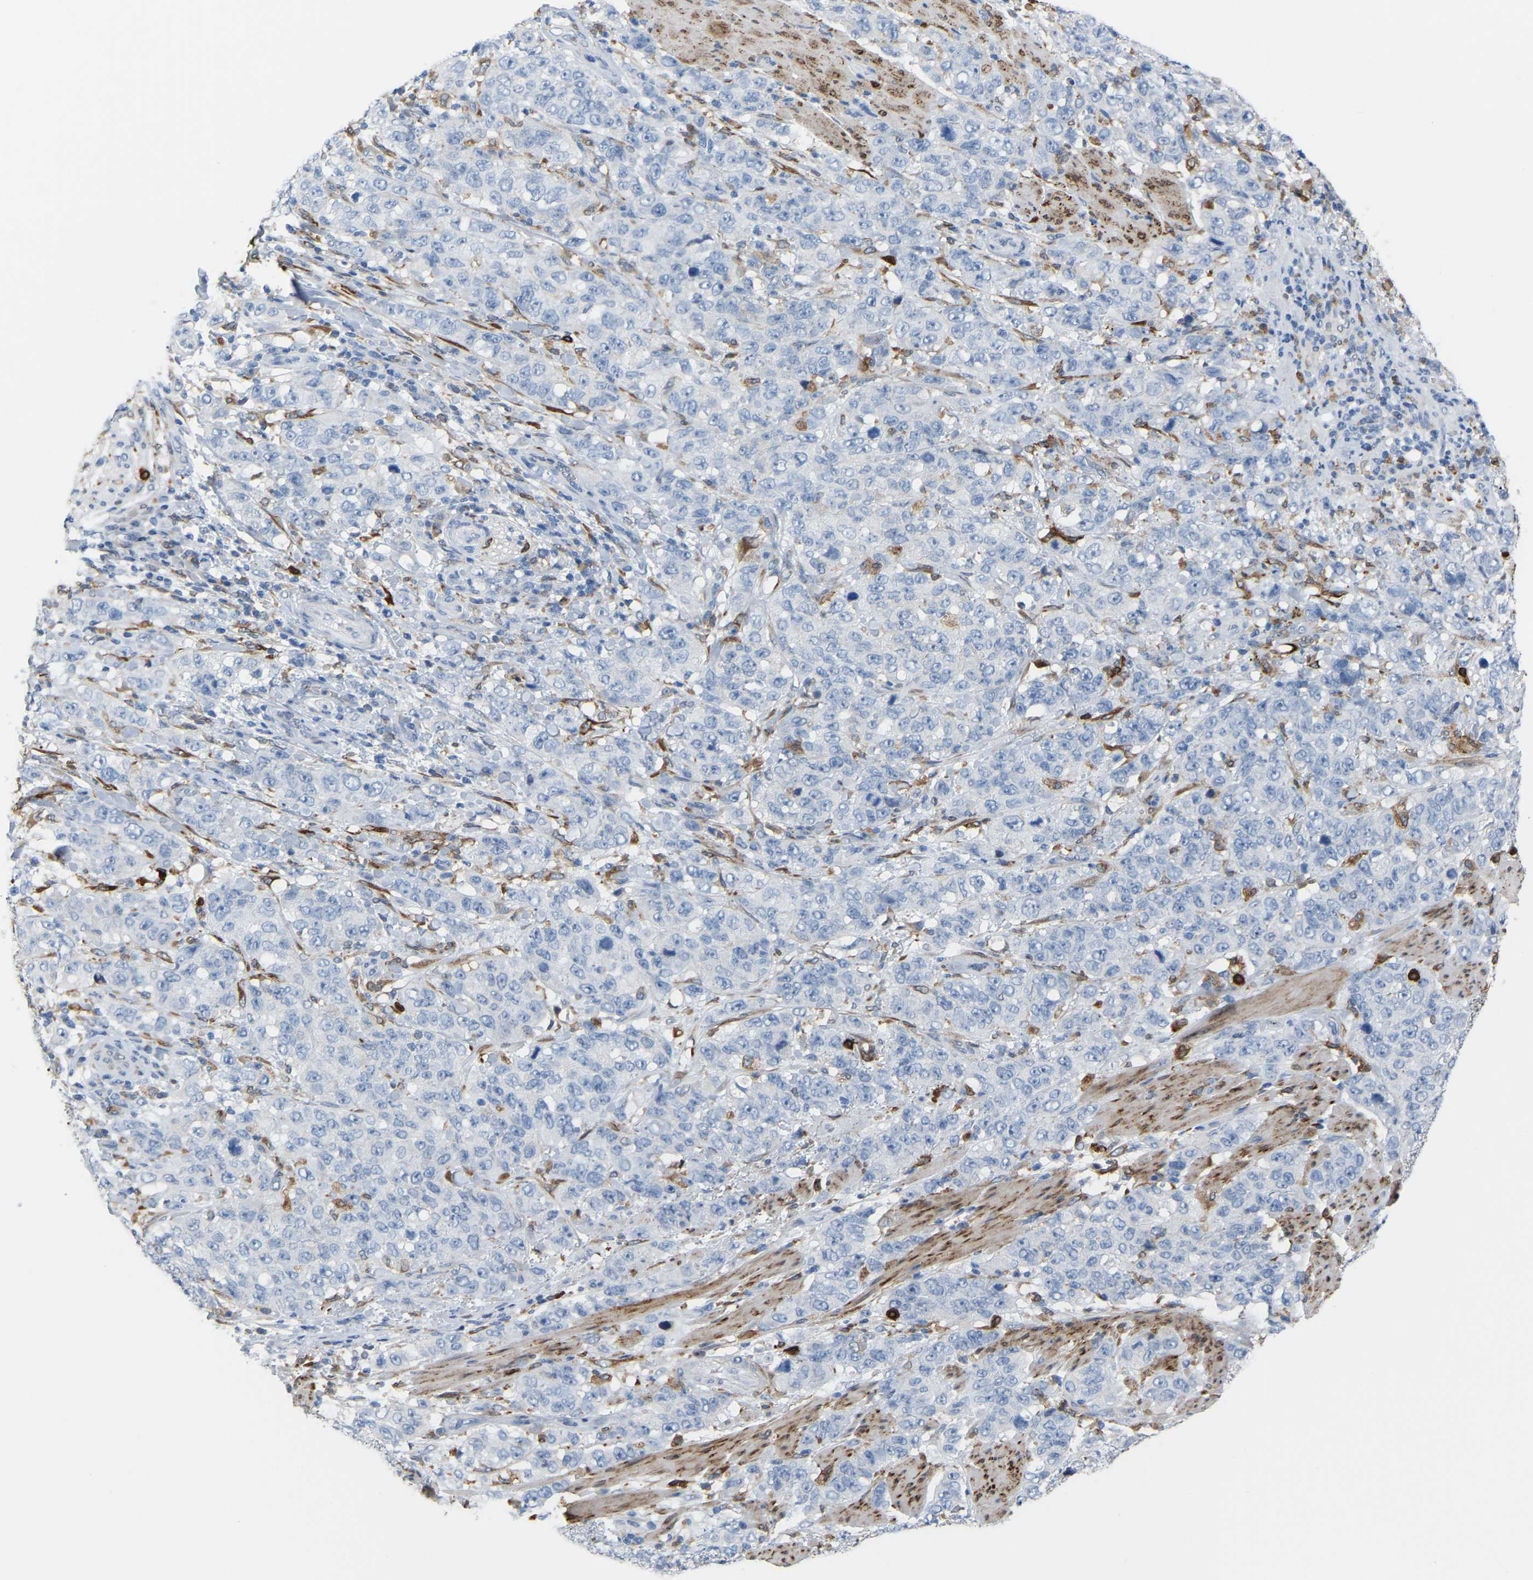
{"staining": {"intensity": "negative", "quantity": "none", "location": "none"}, "tissue": "stomach cancer", "cell_type": "Tumor cells", "image_type": "cancer", "snomed": [{"axis": "morphology", "description": "Adenocarcinoma, NOS"}, {"axis": "topography", "description": "Stomach"}], "caption": "Image shows no significant protein expression in tumor cells of adenocarcinoma (stomach). (DAB IHC visualized using brightfield microscopy, high magnification).", "gene": "PTGS1", "patient": {"sex": "male", "age": 48}}